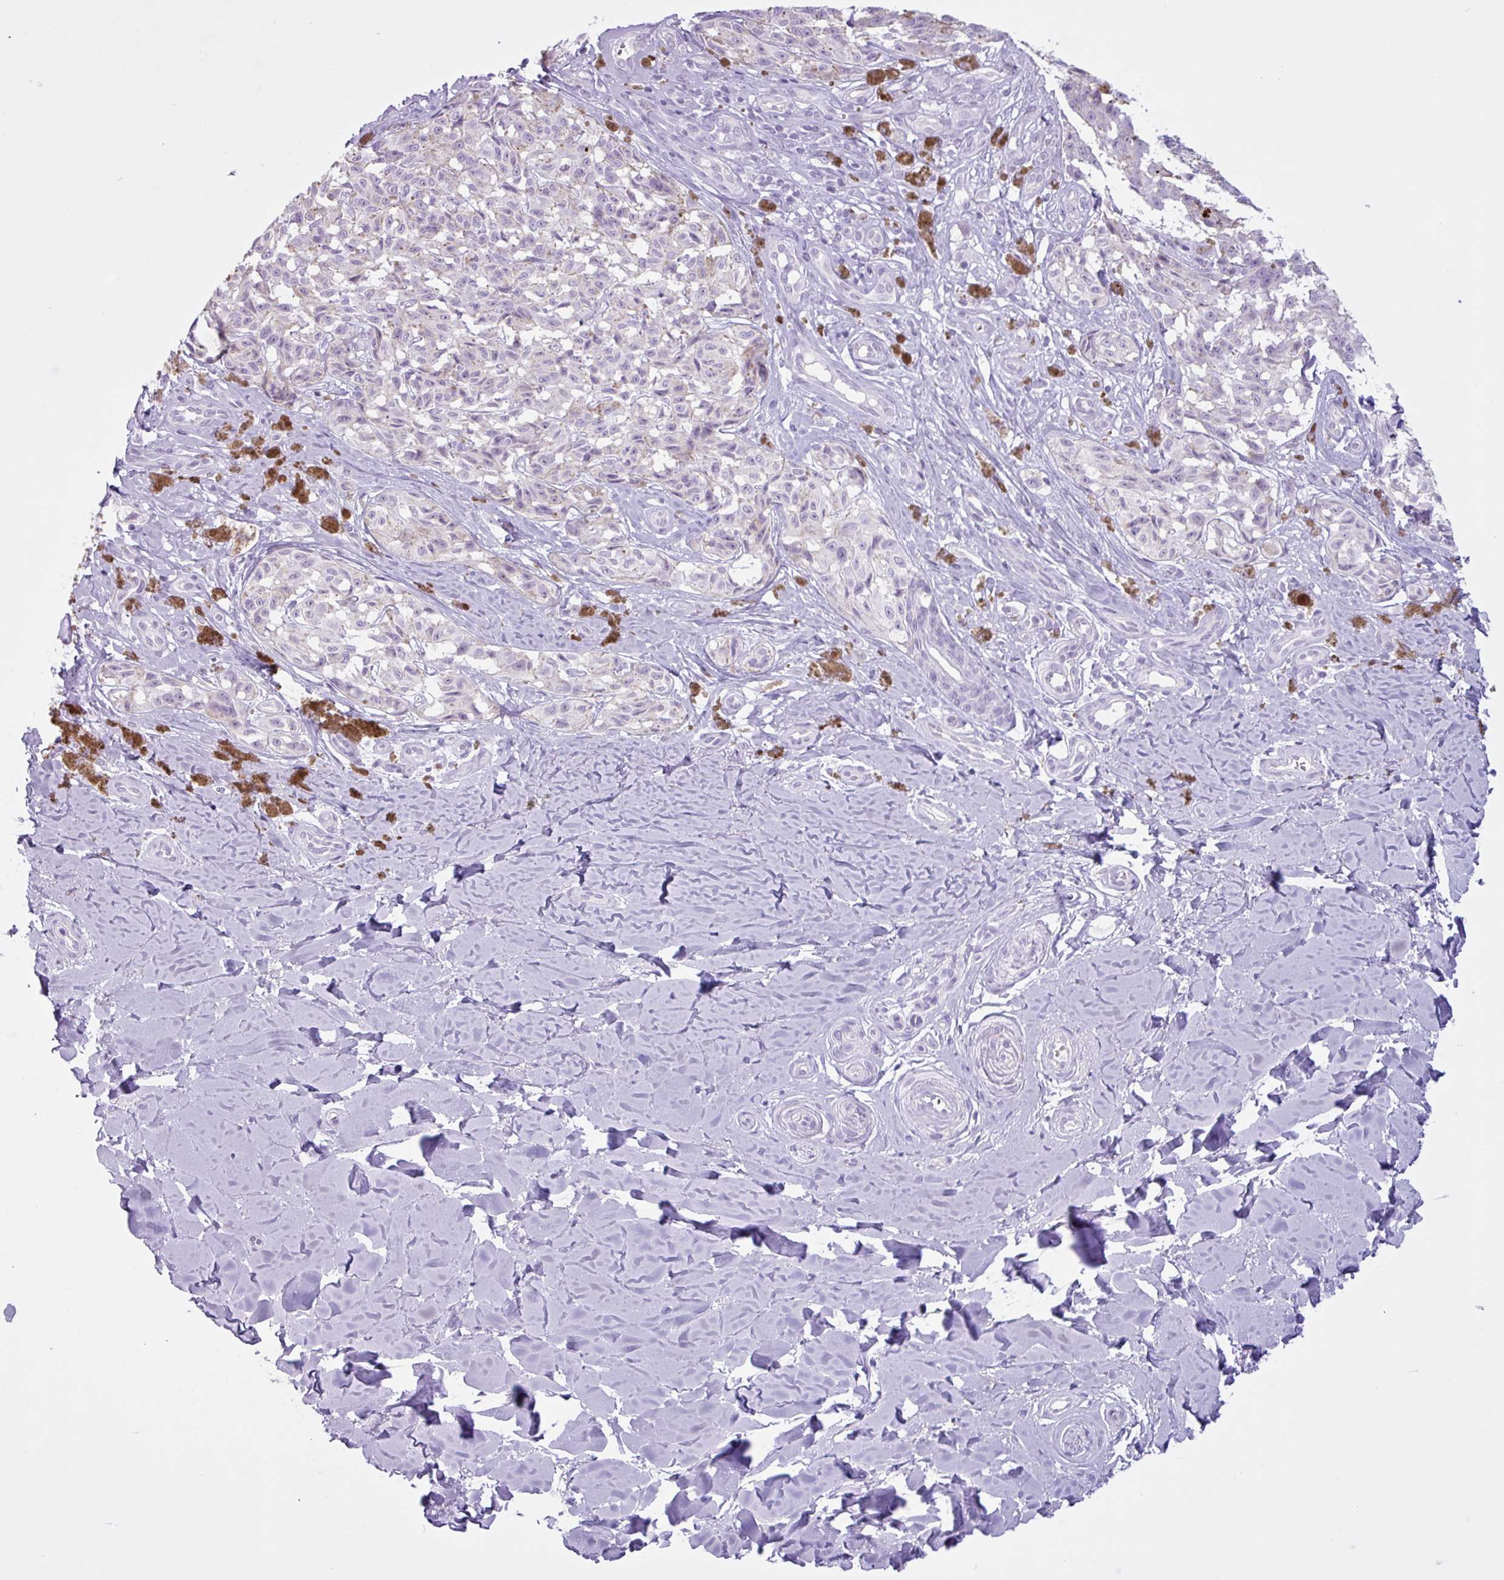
{"staining": {"intensity": "negative", "quantity": "none", "location": "none"}, "tissue": "melanoma", "cell_type": "Tumor cells", "image_type": "cancer", "snomed": [{"axis": "morphology", "description": "Malignant melanoma, NOS"}, {"axis": "topography", "description": "Skin"}], "caption": "Malignant melanoma was stained to show a protein in brown. There is no significant positivity in tumor cells.", "gene": "TMEM178A", "patient": {"sex": "female", "age": 65}}